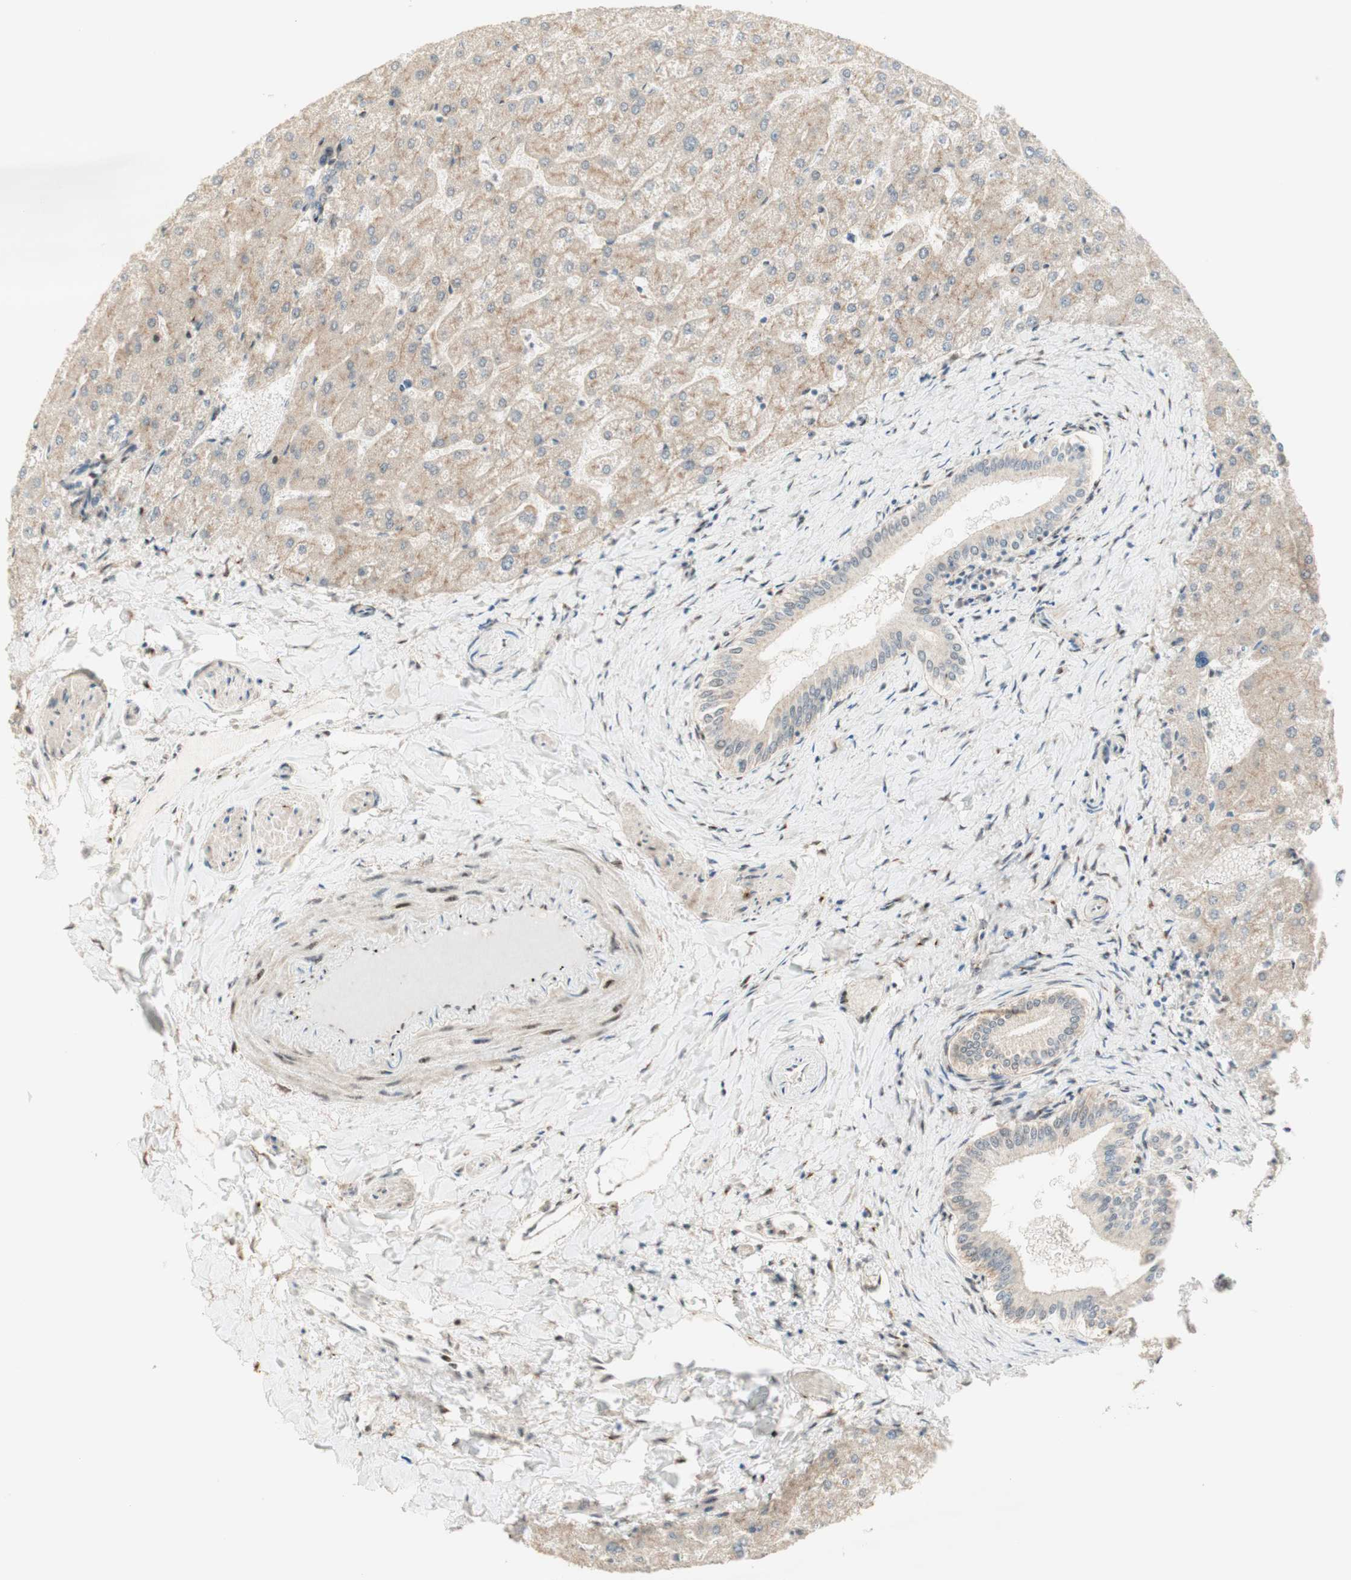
{"staining": {"intensity": "negative", "quantity": "none", "location": "none"}, "tissue": "liver", "cell_type": "Cholangiocytes", "image_type": "normal", "snomed": [{"axis": "morphology", "description": "Normal tissue, NOS"}, {"axis": "topography", "description": "Liver"}], "caption": "This is an immunohistochemistry (IHC) histopathology image of normal human liver. There is no staining in cholangiocytes.", "gene": "FOXP1", "patient": {"sex": "female", "age": 32}}